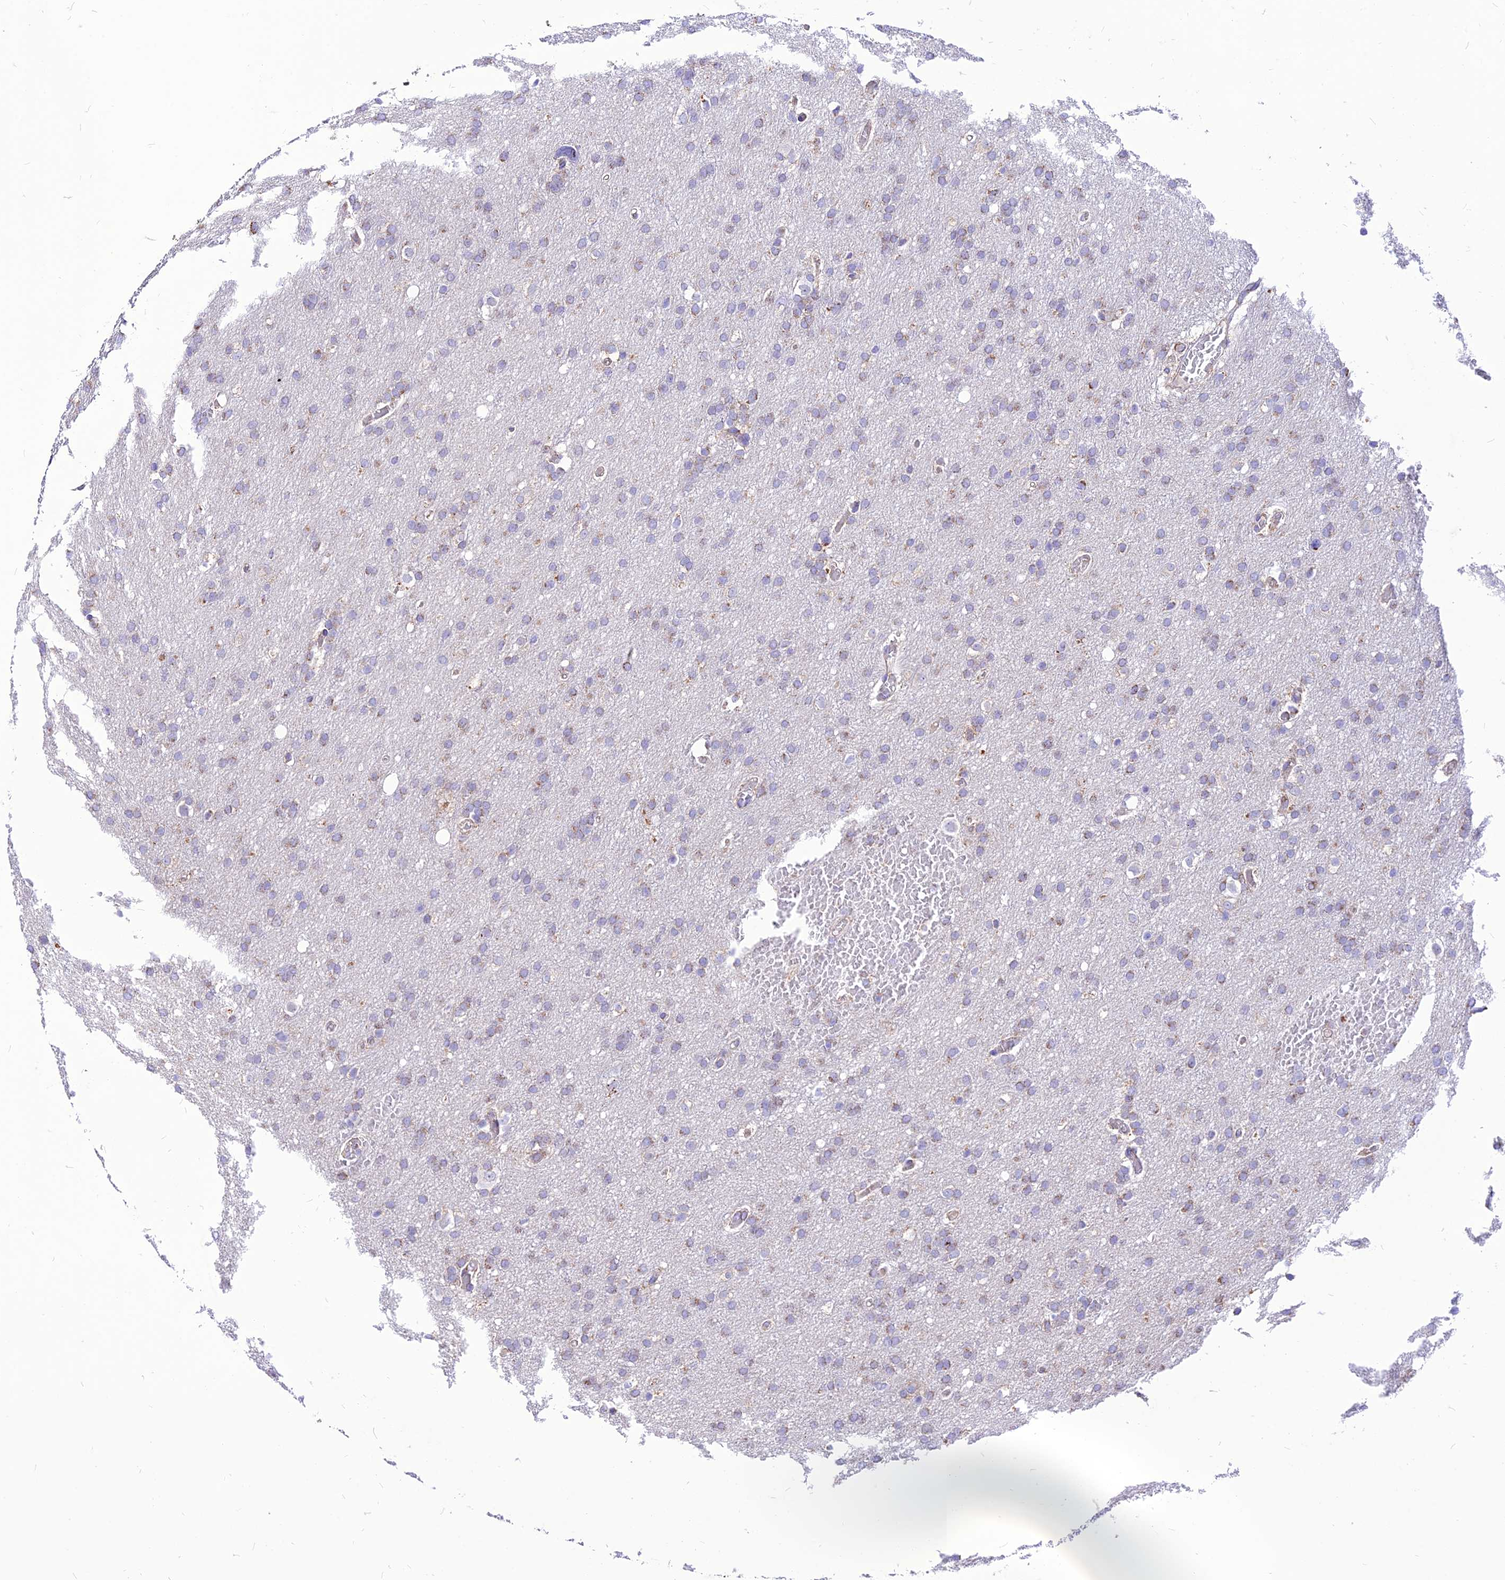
{"staining": {"intensity": "weak", "quantity": "<25%", "location": "cytoplasmic/membranous"}, "tissue": "glioma", "cell_type": "Tumor cells", "image_type": "cancer", "snomed": [{"axis": "morphology", "description": "Glioma, malignant, High grade"}, {"axis": "topography", "description": "Cerebral cortex"}], "caption": "Human malignant glioma (high-grade) stained for a protein using IHC reveals no expression in tumor cells.", "gene": "ECI1", "patient": {"sex": "female", "age": 36}}